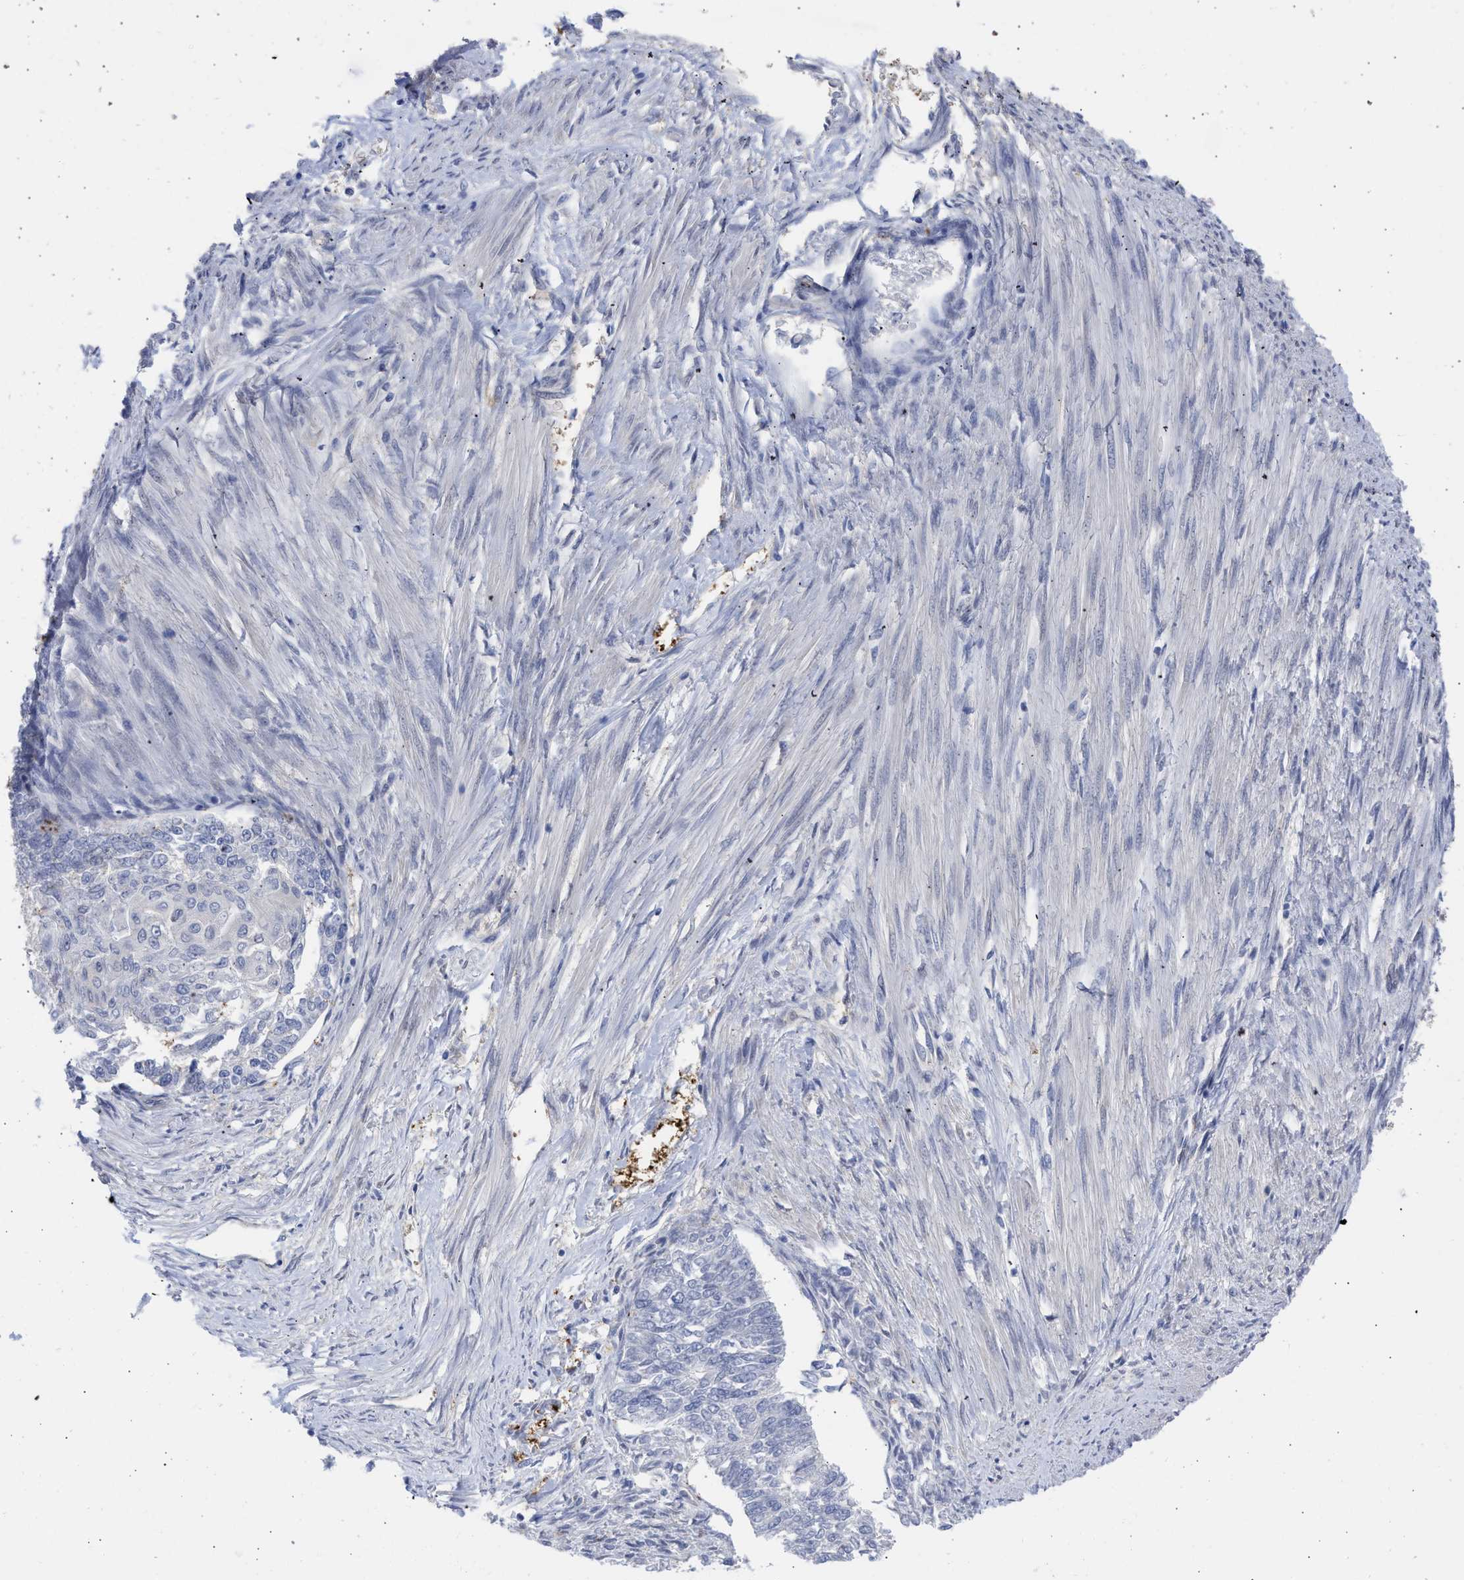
{"staining": {"intensity": "negative", "quantity": "none", "location": "none"}, "tissue": "endometrial cancer", "cell_type": "Tumor cells", "image_type": "cancer", "snomed": [{"axis": "morphology", "description": "Adenocarcinoma, NOS"}, {"axis": "topography", "description": "Endometrium"}], "caption": "A micrograph of endometrial cancer stained for a protein demonstrates no brown staining in tumor cells. (Stains: DAB (3,3'-diaminobenzidine) immunohistochemistry with hematoxylin counter stain, Microscopy: brightfield microscopy at high magnification).", "gene": "THRA", "patient": {"sex": "female", "age": 32}}